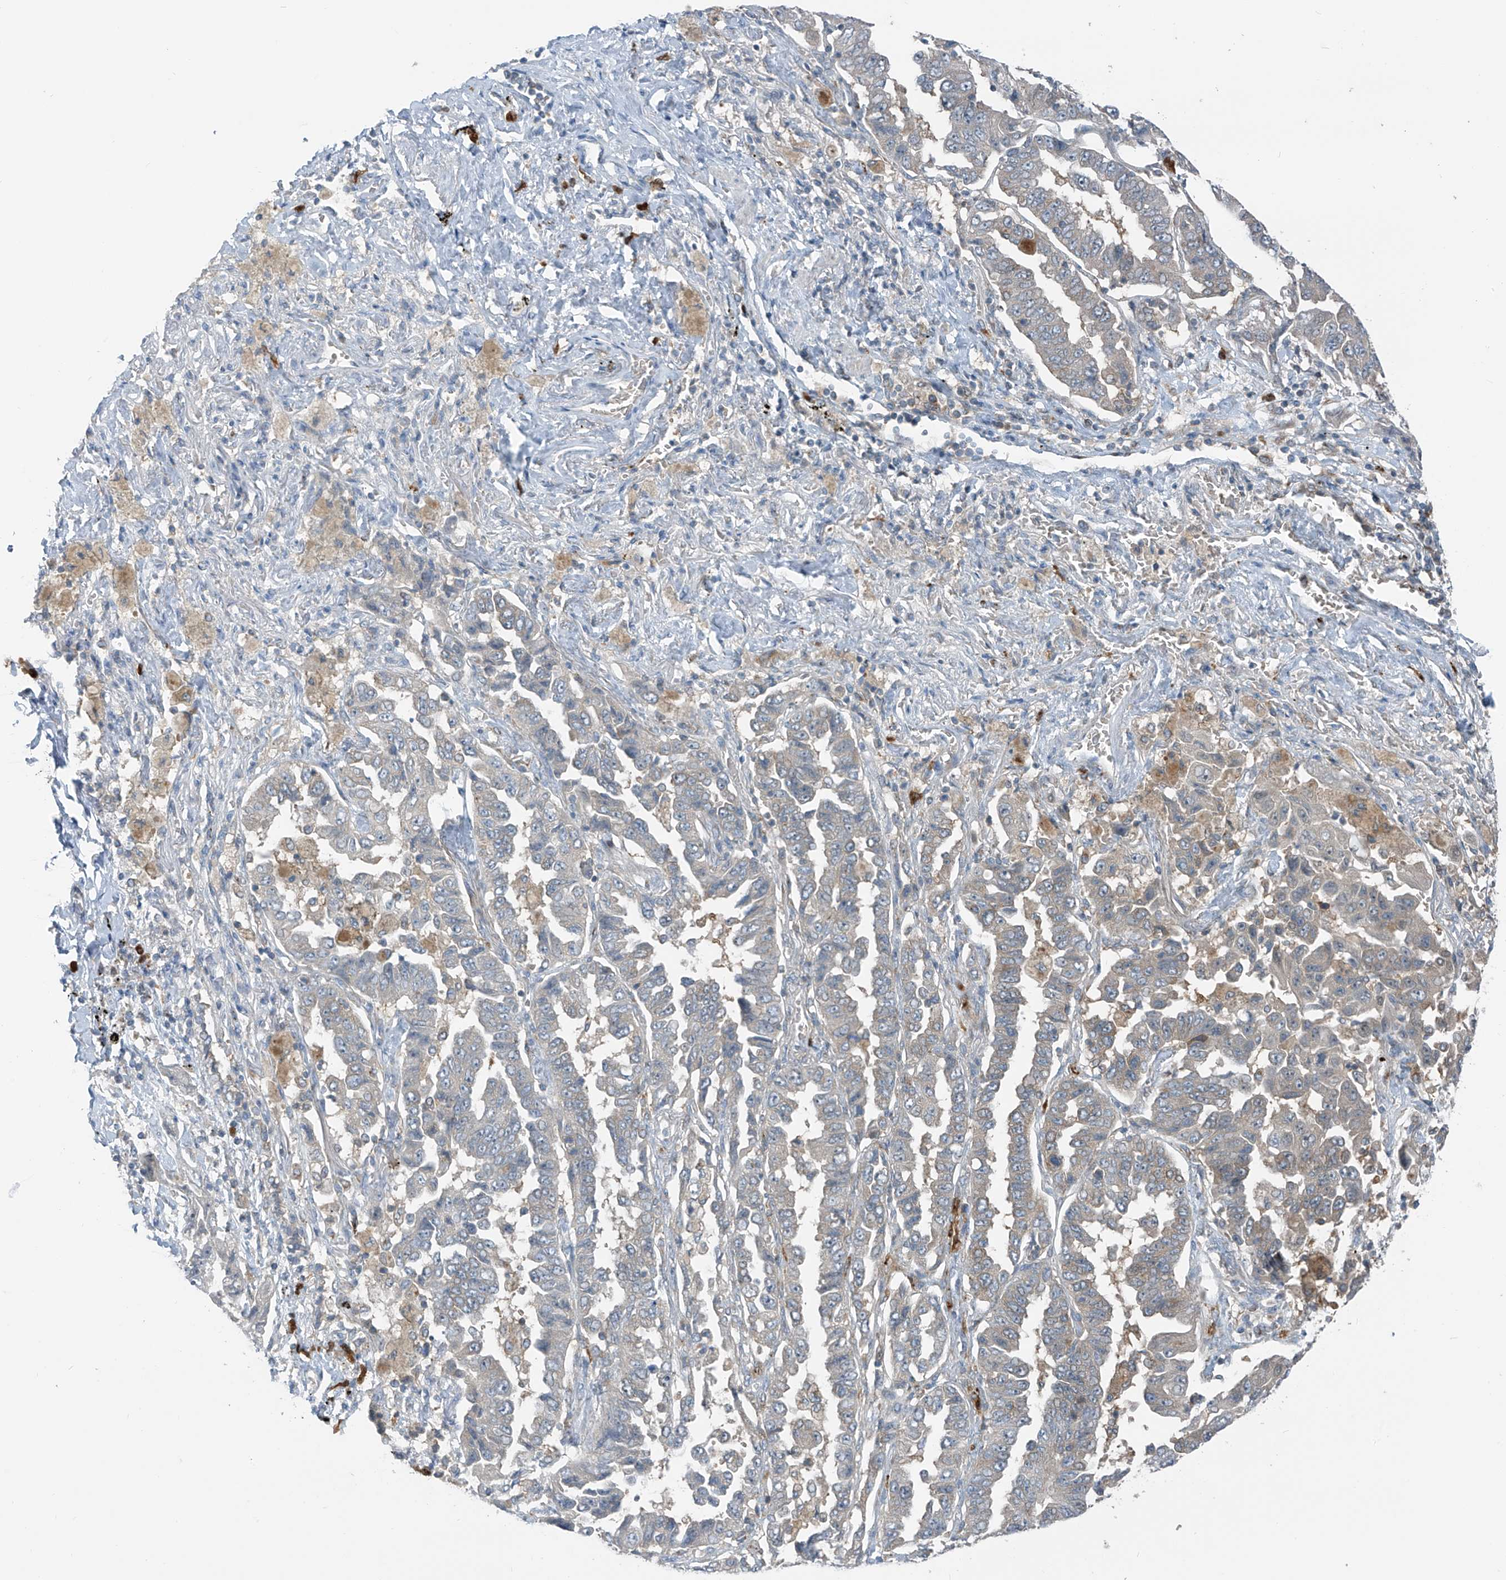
{"staining": {"intensity": "negative", "quantity": "none", "location": "none"}, "tissue": "lung cancer", "cell_type": "Tumor cells", "image_type": "cancer", "snomed": [{"axis": "morphology", "description": "Adenocarcinoma, NOS"}, {"axis": "topography", "description": "Lung"}], "caption": "Immunohistochemical staining of human lung cancer exhibits no significant staining in tumor cells. Nuclei are stained in blue.", "gene": "SLC12A6", "patient": {"sex": "female", "age": 51}}